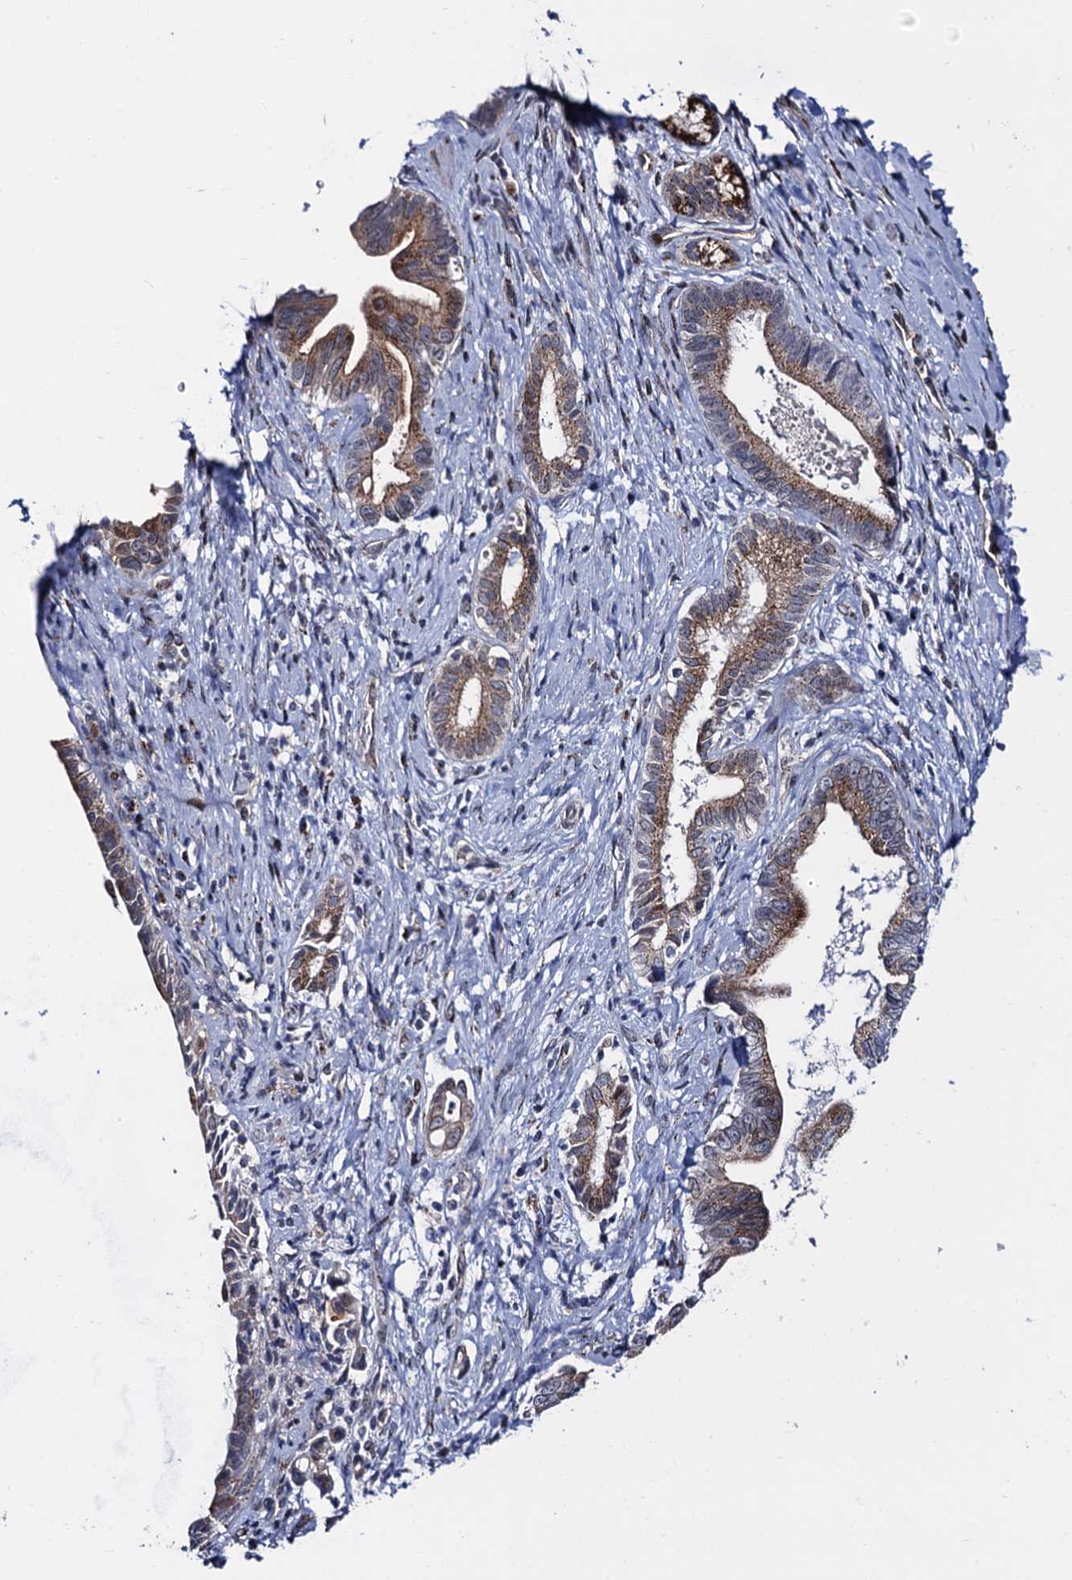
{"staining": {"intensity": "moderate", "quantity": ">75%", "location": "cytoplasmic/membranous"}, "tissue": "pancreatic cancer", "cell_type": "Tumor cells", "image_type": "cancer", "snomed": [{"axis": "morphology", "description": "Adenocarcinoma, NOS"}, {"axis": "topography", "description": "Pancreas"}], "caption": "Immunohistochemistry photomicrograph of neoplastic tissue: pancreatic cancer (adenocarcinoma) stained using immunohistochemistry (IHC) displays medium levels of moderate protein expression localized specifically in the cytoplasmic/membranous of tumor cells, appearing as a cytoplasmic/membranous brown color.", "gene": "THAP2", "patient": {"sex": "female", "age": 55}}